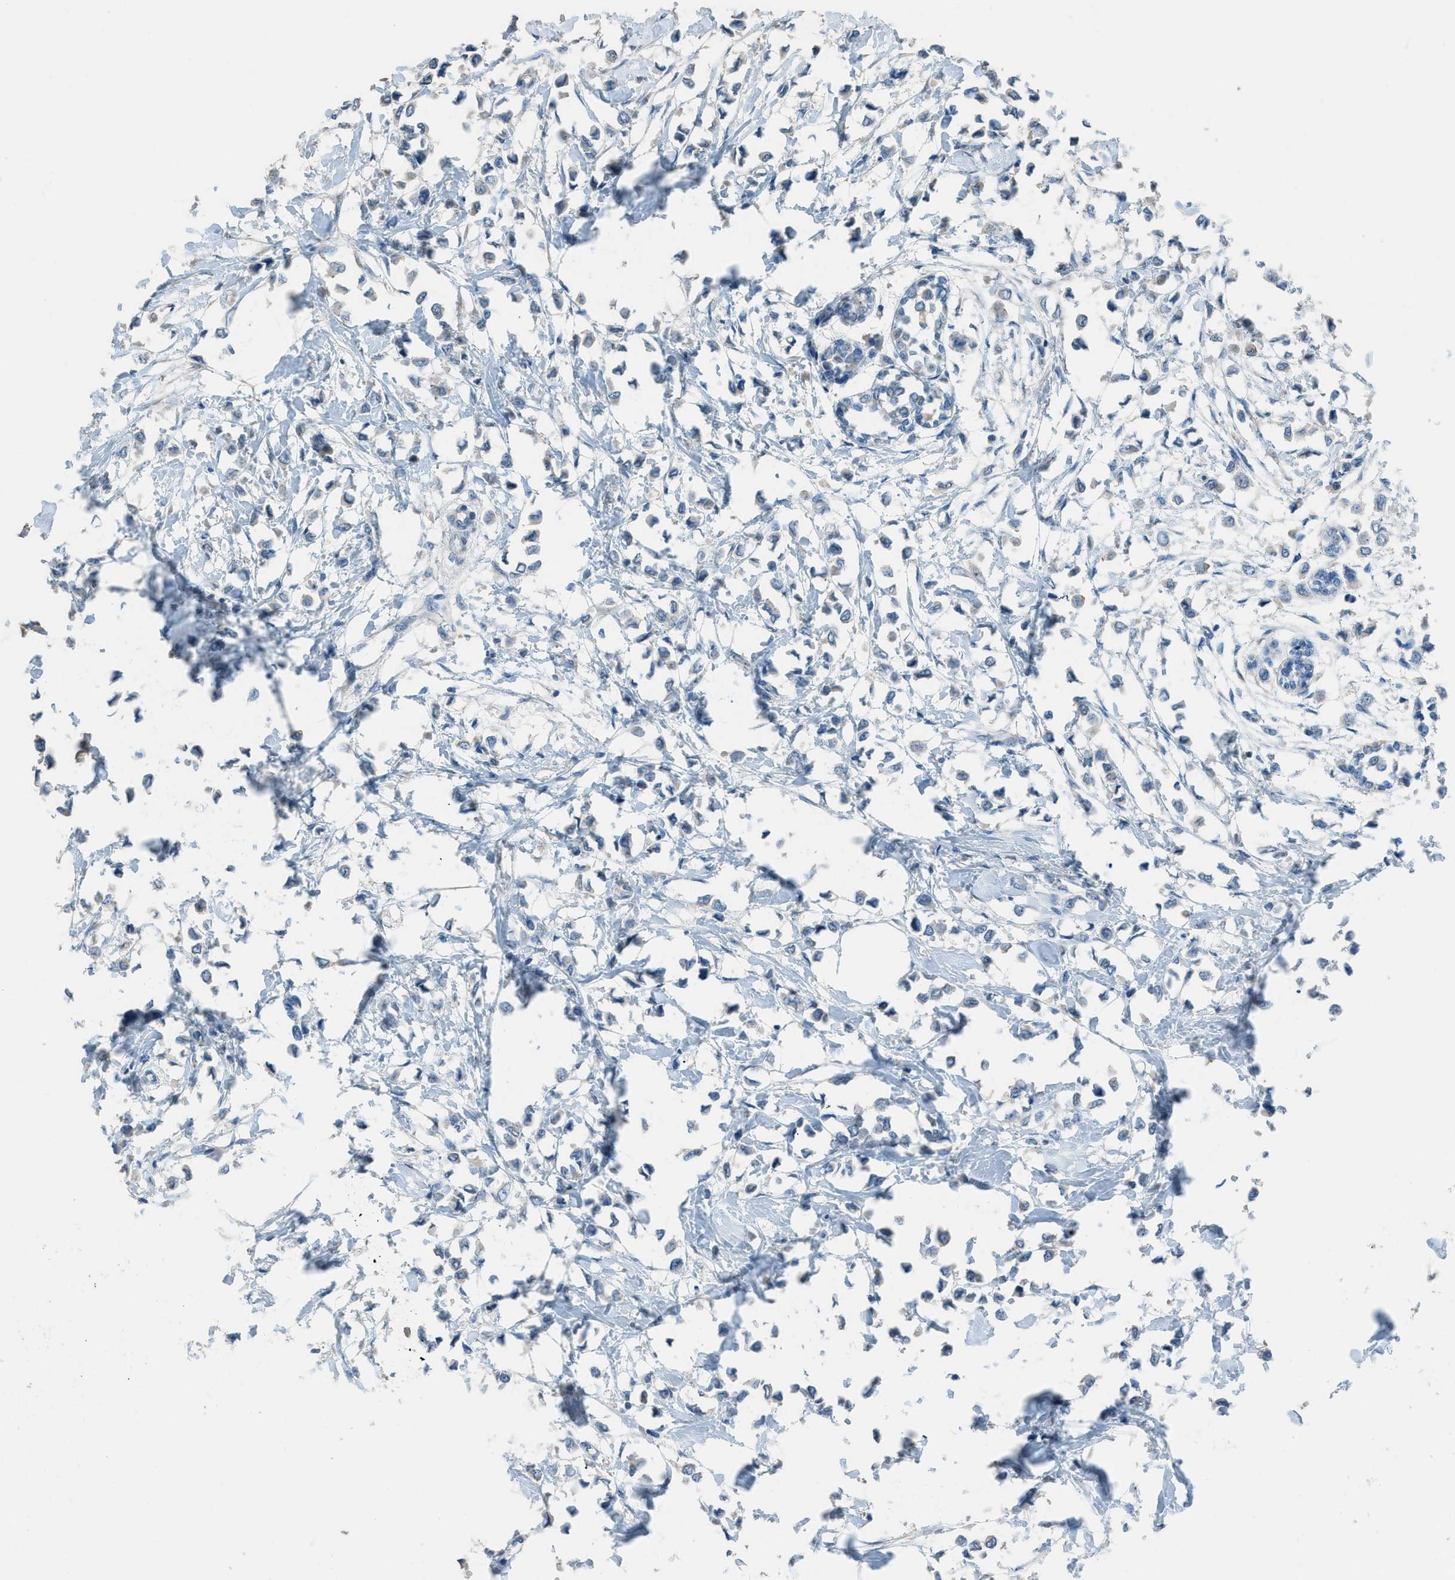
{"staining": {"intensity": "negative", "quantity": "none", "location": "none"}, "tissue": "breast cancer", "cell_type": "Tumor cells", "image_type": "cancer", "snomed": [{"axis": "morphology", "description": "Lobular carcinoma"}, {"axis": "topography", "description": "Breast"}], "caption": "Breast cancer was stained to show a protein in brown. There is no significant expression in tumor cells. The staining is performed using DAB (3,3'-diaminobenzidine) brown chromogen with nuclei counter-stained in using hematoxylin.", "gene": "TIMD4", "patient": {"sex": "female", "age": 51}}